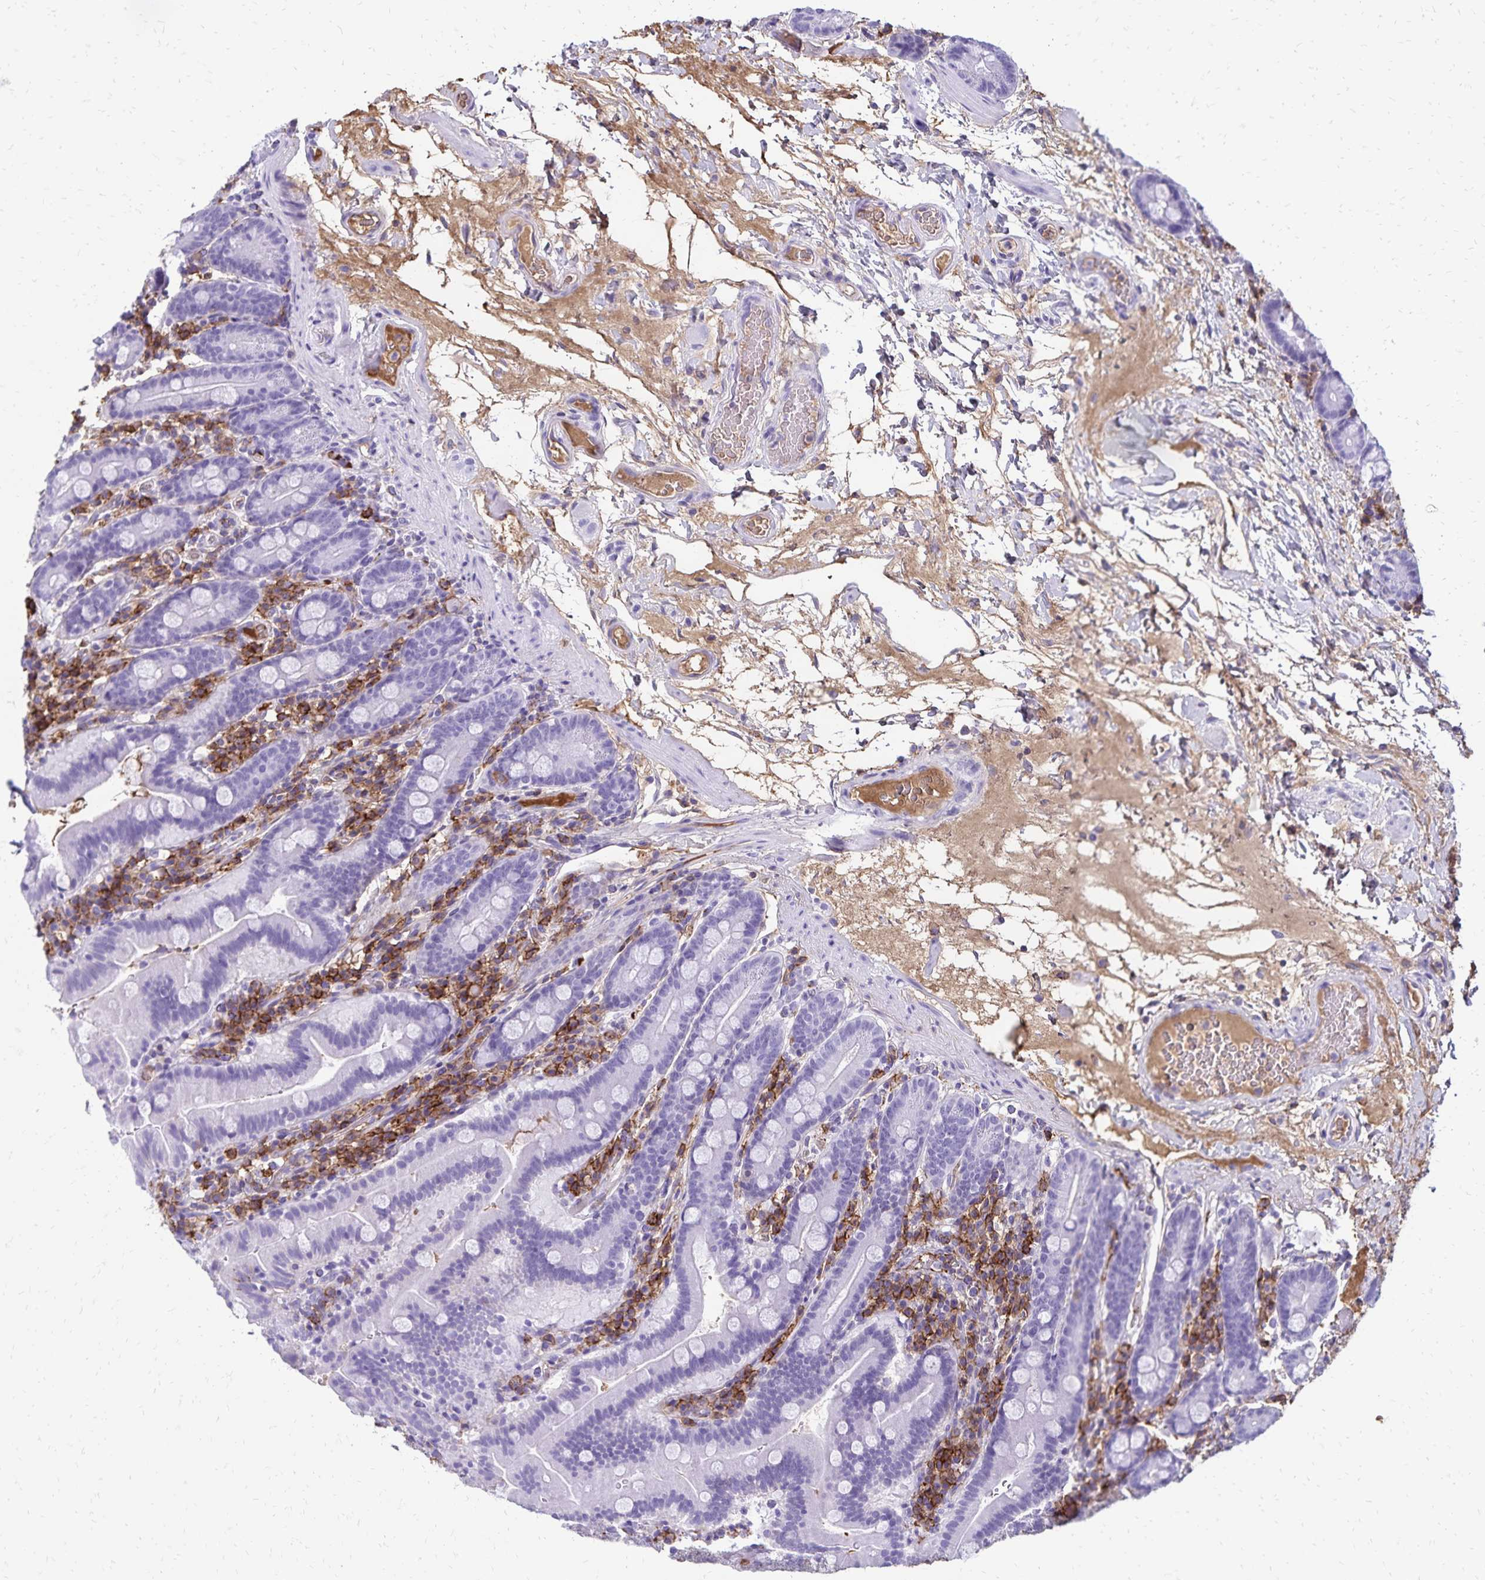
{"staining": {"intensity": "negative", "quantity": "none", "location": "none"}, "tissue": "small intestine", "cell_type": "Glandular cells", "image_type": "normal", "snomed": [{"axis": "morphology", "description": "Normal tissue, NOS"}, {"axis": "topography", "description": "Small intestine"}], "caption": "IHC histopathology image of benign small intestine: small intestine stained with DAB (3,3'-diaminobenzidine) reveals no significant protein expression in glandular cells. (DAB (3,3'-diaminobenzidine) immunohistochemistry visualized using brightfield microscopy, high magnification).", "gene": "CD27", "patient": {"sex": "male", "age": 26}}